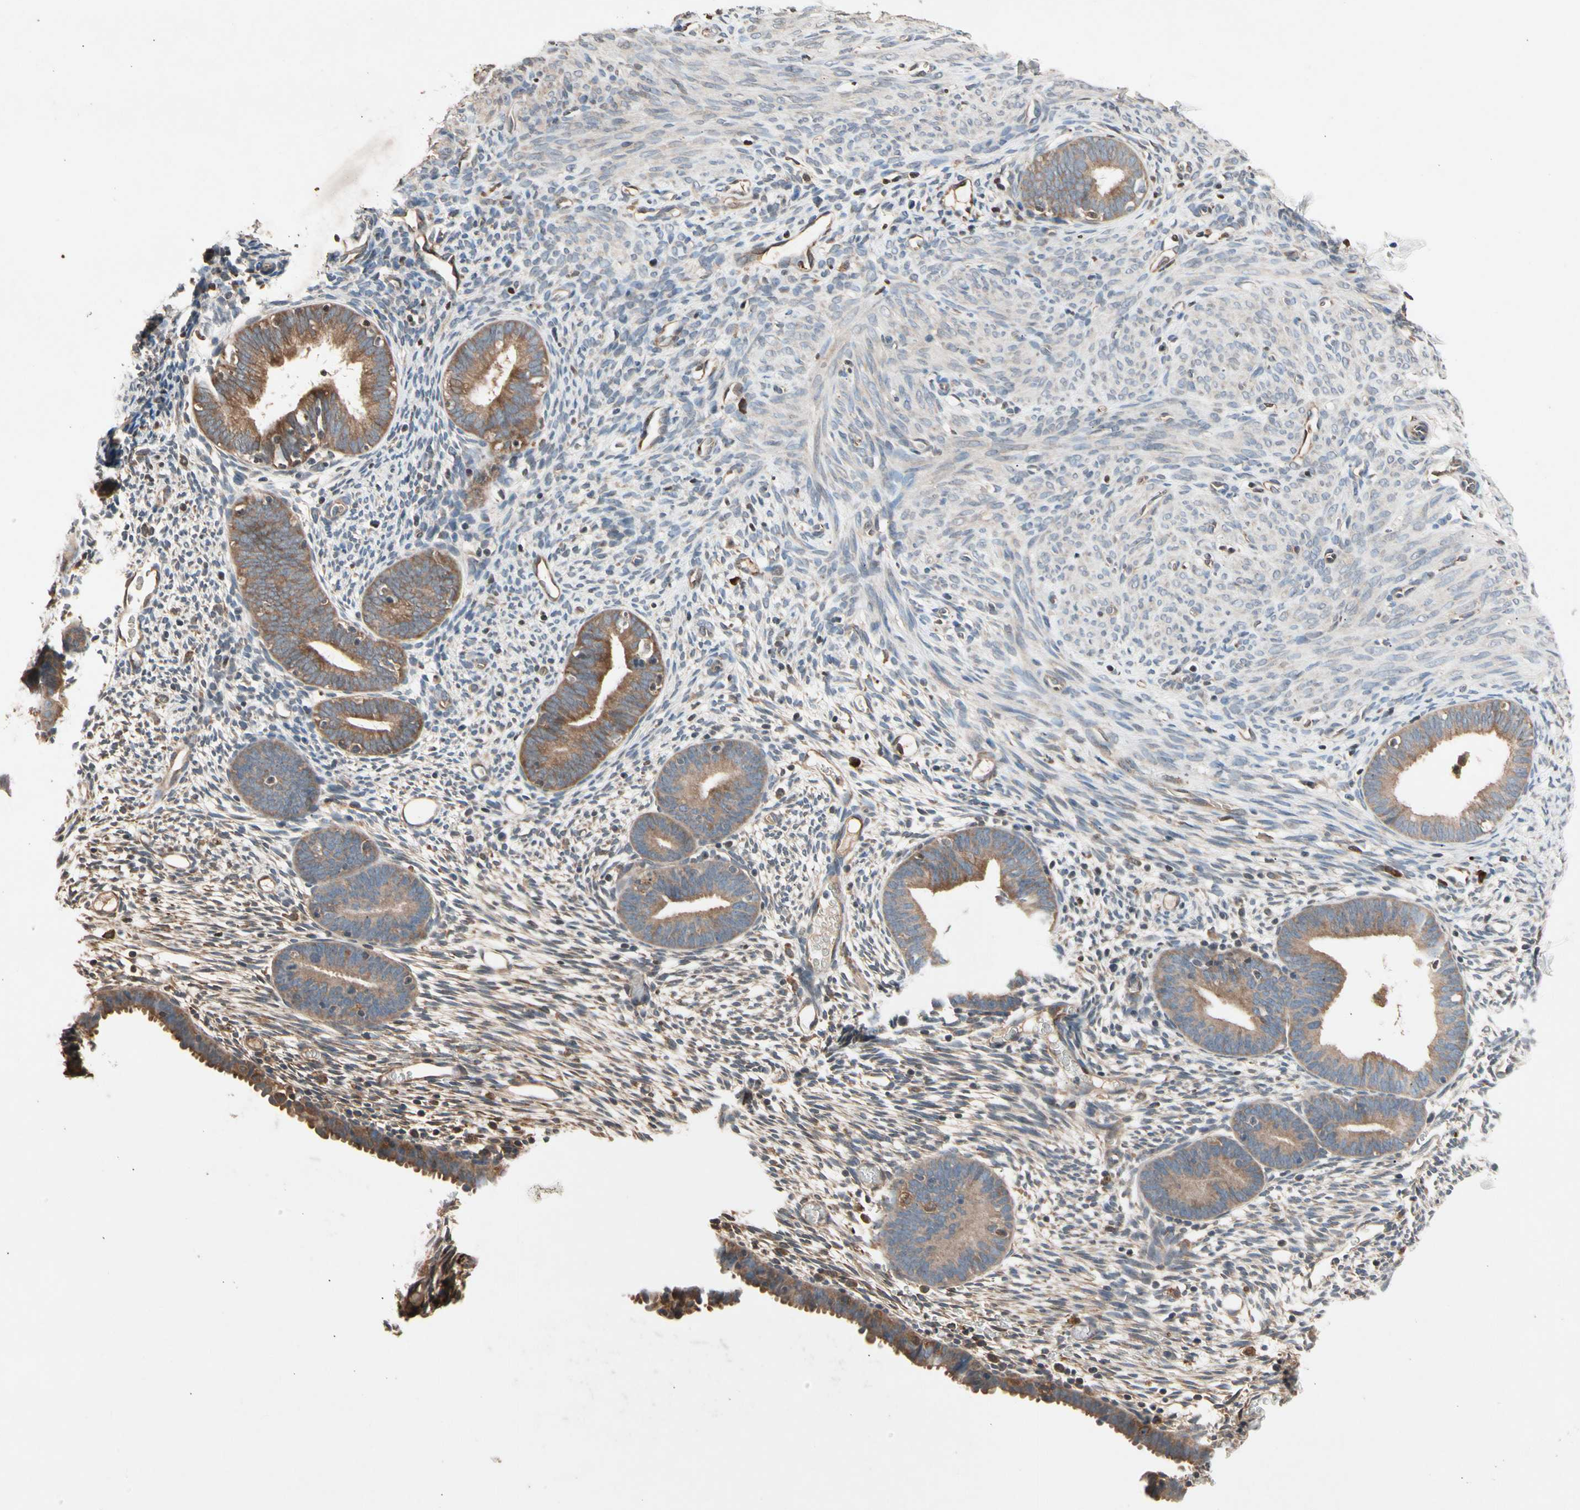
{"staining": {"intensity": "weak", "quantity": ">75%", "location": "cytoplasmic/membranous"}, "tissue": "endometrium", "cell_type": "Cells in endometrial stroma", "image_type": "normal", "snomed": [{"axis": "morphology", "description": "Normal tissue, NOS"}, {"axis": "morphology", "description": "Atrophy, NOS"}, {"axis": "topography", "description": "Uterus"}, {"axis": "topography", "description": "Endometrium"}], "caption": "High-magnification brightfield microscopy of normal endometrium stained with DAB (3,3'-diaminobenzidine) (brown) and counterstained with hematoxylin (blue). cells in endometrial stroma exhibit weak cytoplasmic/membranous staining is present in approximately>75% of cells.", "gene": "PRDX4", "patient": {"sex": "female", "age": 68}}